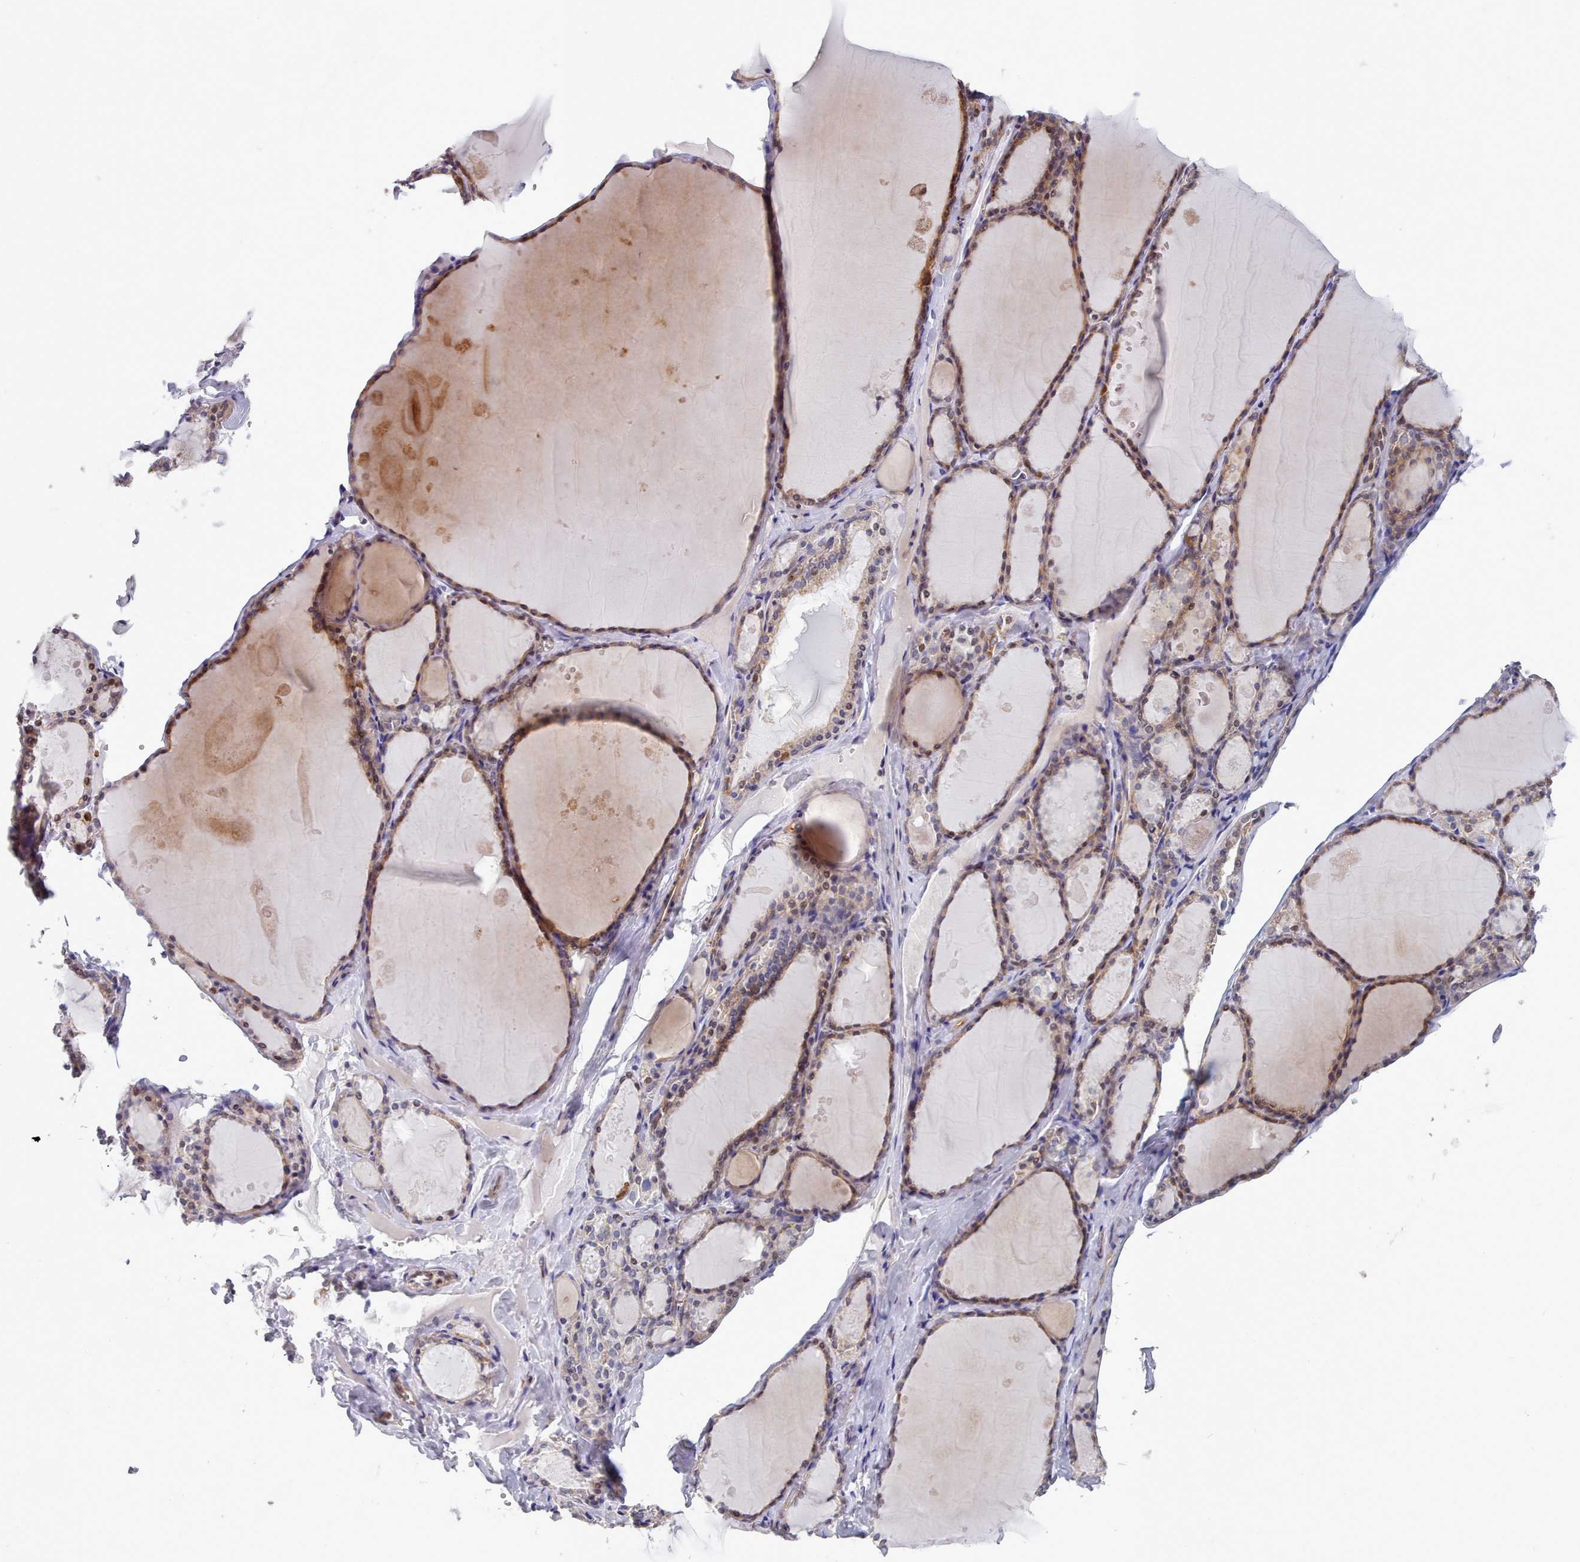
{"staining": {"intensity": "moderate", "quantity": "25%-75%", "location": "cytoplasmic/membranous,nuclear"}, "tissue": "thyroid gland", "cell_type": "Glandular cells", "image_type": "normal", "snomed": [{"axis": "morphology", "description": "Normal tissue, NOS"}, {"axis": "topography", "description": "Thyroid gland"}], "caption": "Glandular cells exhibit medium levels of moderate cytoplasmic/membranous,nuclear staining in about 25%-75% of cells in unremarkable thyroid gland. (Stains: DAB in brown, nuclei in blue, Microscopy: brightfield microscopy at high magnification).", "gene": "G6PC1", "patient": {"sex": "male", "age": 56}}